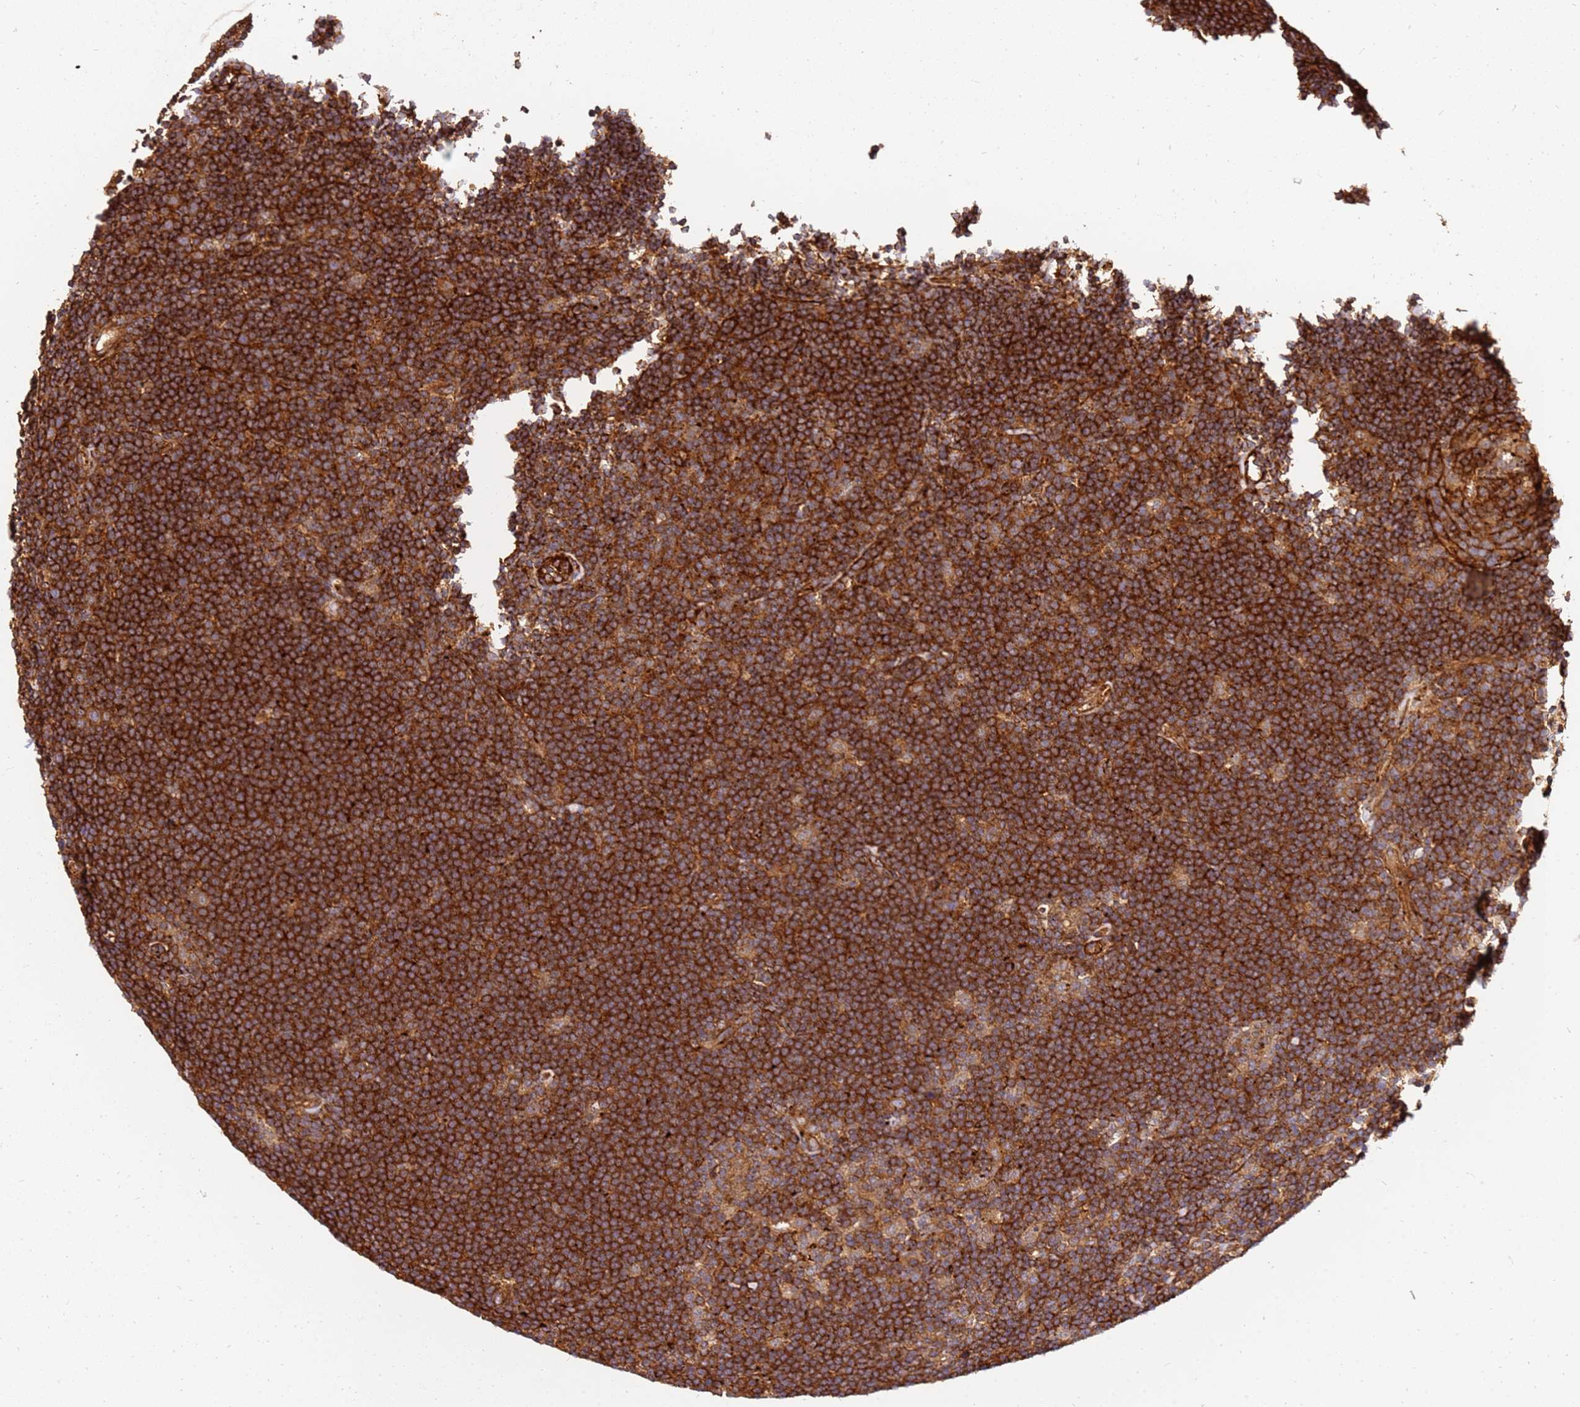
{"staining": {"intensity": "moderate", "quantity": ">75%", "location": "cytoplasmic/membranous"}, "tissue": "lymphoma", "cell_type": "Tumor cells", "image_type": "cancer", "snomed": [{"axis": "morphology", "description": "Hodgkin's disease, NOS"}, {"axis": "topography", "description": "Lymph node"}], "caption": "Immunohistochemical staining of human lymphoma displays medium levels of moderate cytoplasmic/membranous staining in approximately >75% of tumor cells.", "gene": "DVL3", "patient": {"sex": "female", "age": 57}}